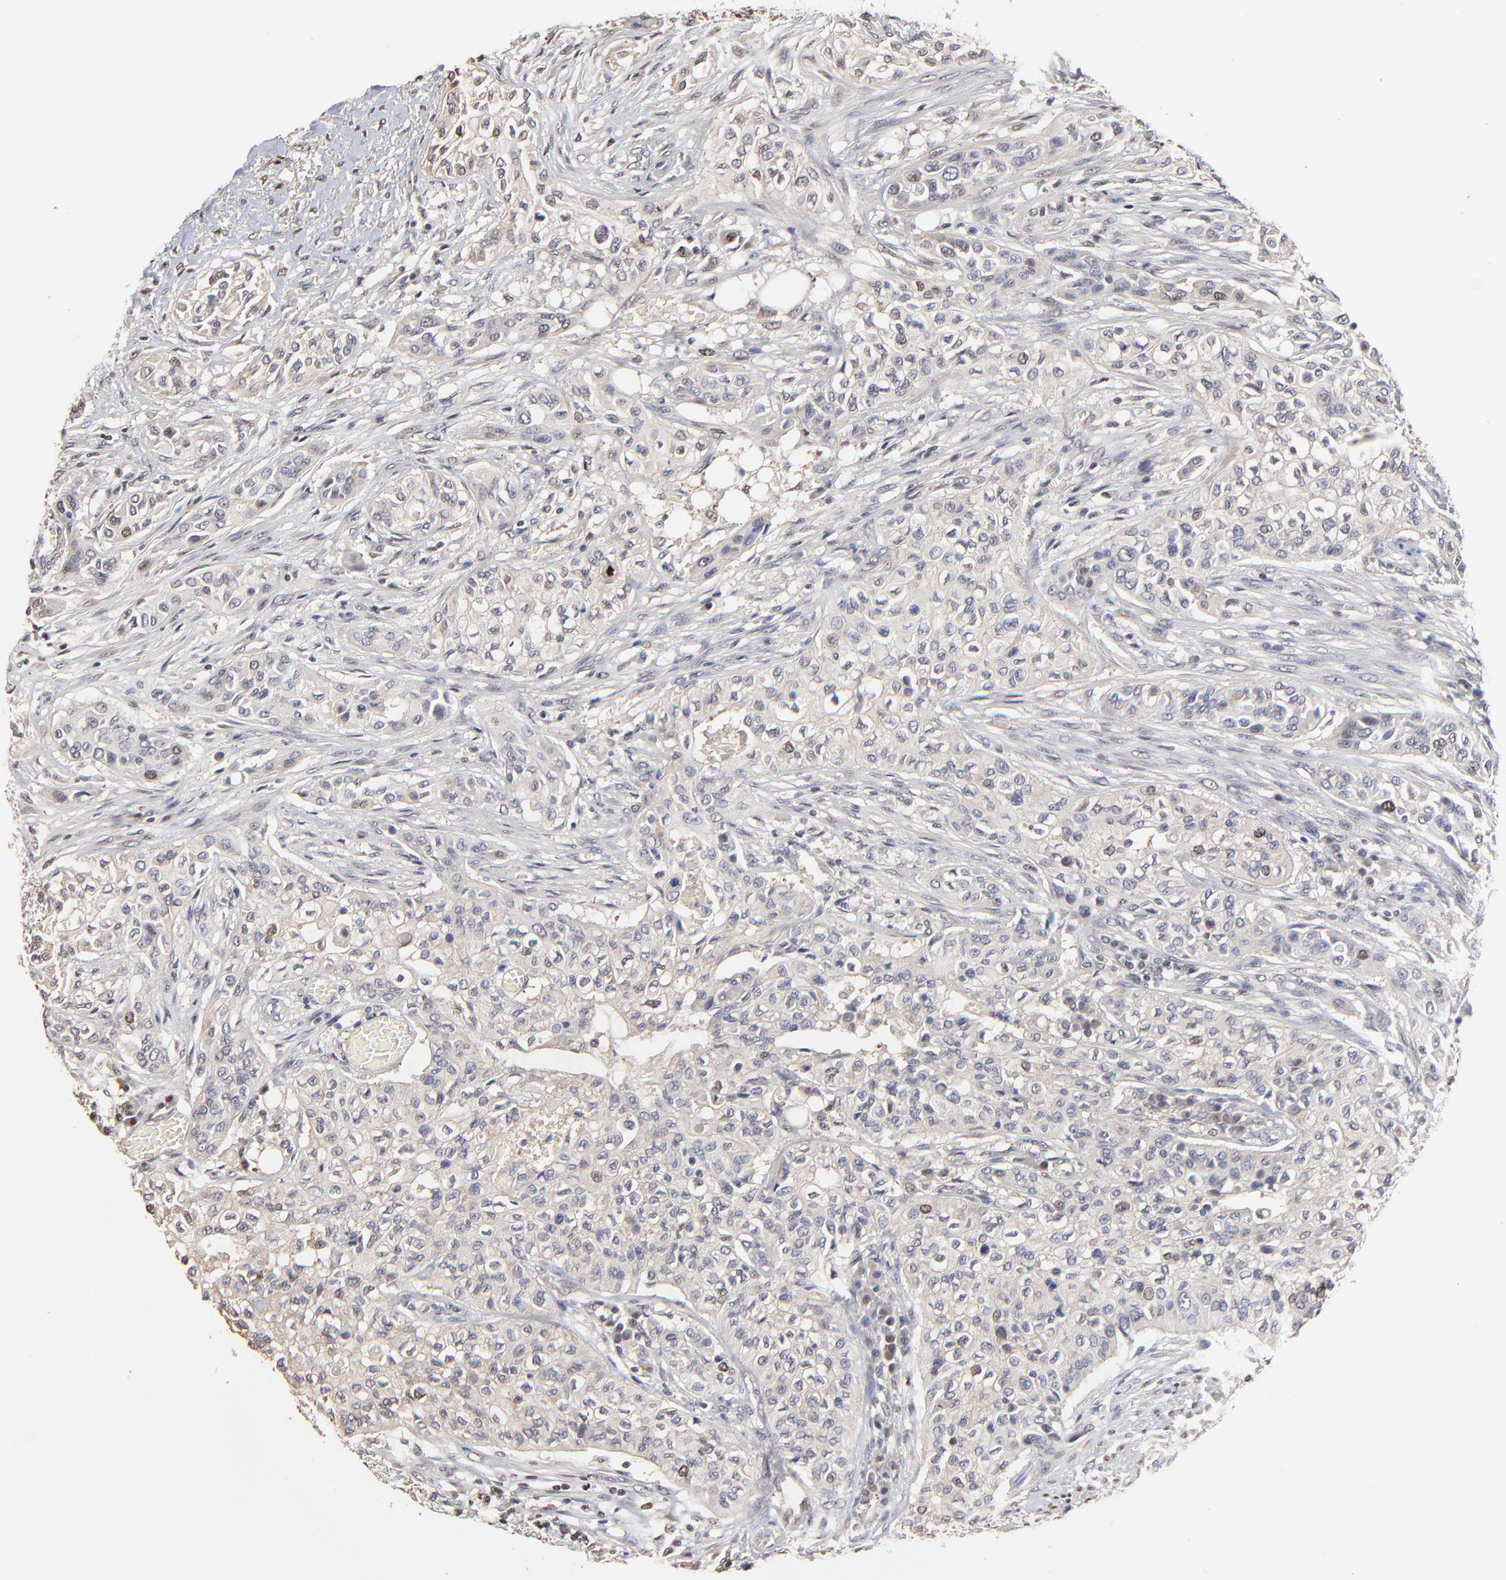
{"staining": {"intensity": "moderate", "quantity": "25%-75%", "location": "nuclear"}, "tissue": "urothelial cancer", "cell_type": "Tumor cells", "image_type": "cancer", "snomed": [{"axis": "morphology", "description": "Urothelial carcinoma, High grade"}, {"axis": "topography", "description": "Urinary bladder"}], "caption": "A brown stain shows moderate nuclear staining of a protein in human urothelial cancer tumor cells. (Brightfield microscopy of DAB IHC at high magnification).", "gene": "BIRC5", "patient": {"sex": "male", "age": 74}}